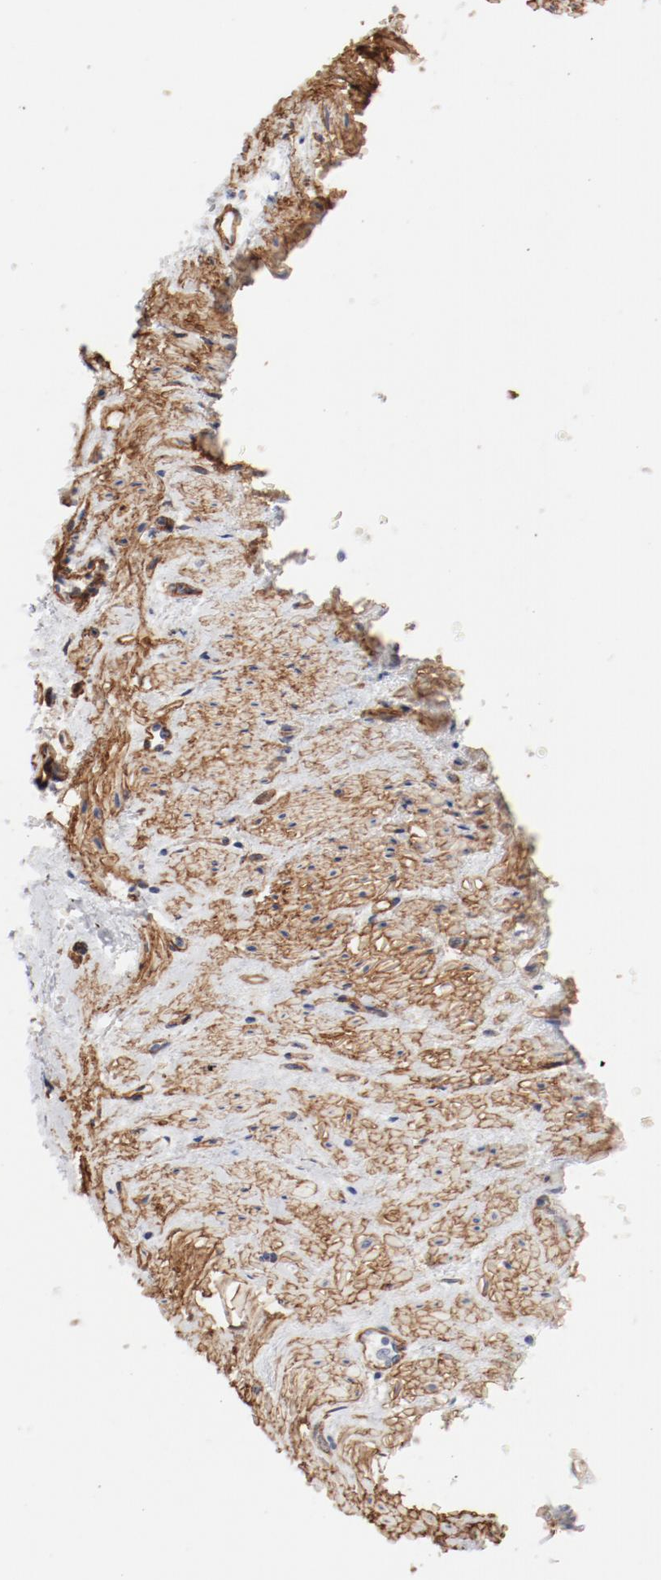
{"staining": {"intensity": "weak", "quantity": ">75%", "location": "cytoplasmic/membranous"}, "tissue": "smooth muscle", "cell_type": "Smooth muscle cells", "image_type": "normal", "snomed": [{"axis": "morphology", "description": "Normal tissue, NOS"}, {"axis": "topography", "description": "Smooth muscle"}, {"axis": "topography", "description": "Uterus"}], "caption": "High-magnification brightfield microscopy of unremarkable smooth muscle stained with DAB (brown) and counterstained with hematoxylin (blue). smooth muscle cells exhibit weak cytoplasmic/membranous expression is seen in about>75% of cells.", "gene": "MAGED4B", "patient": {"sex": "female", "age": 39}}